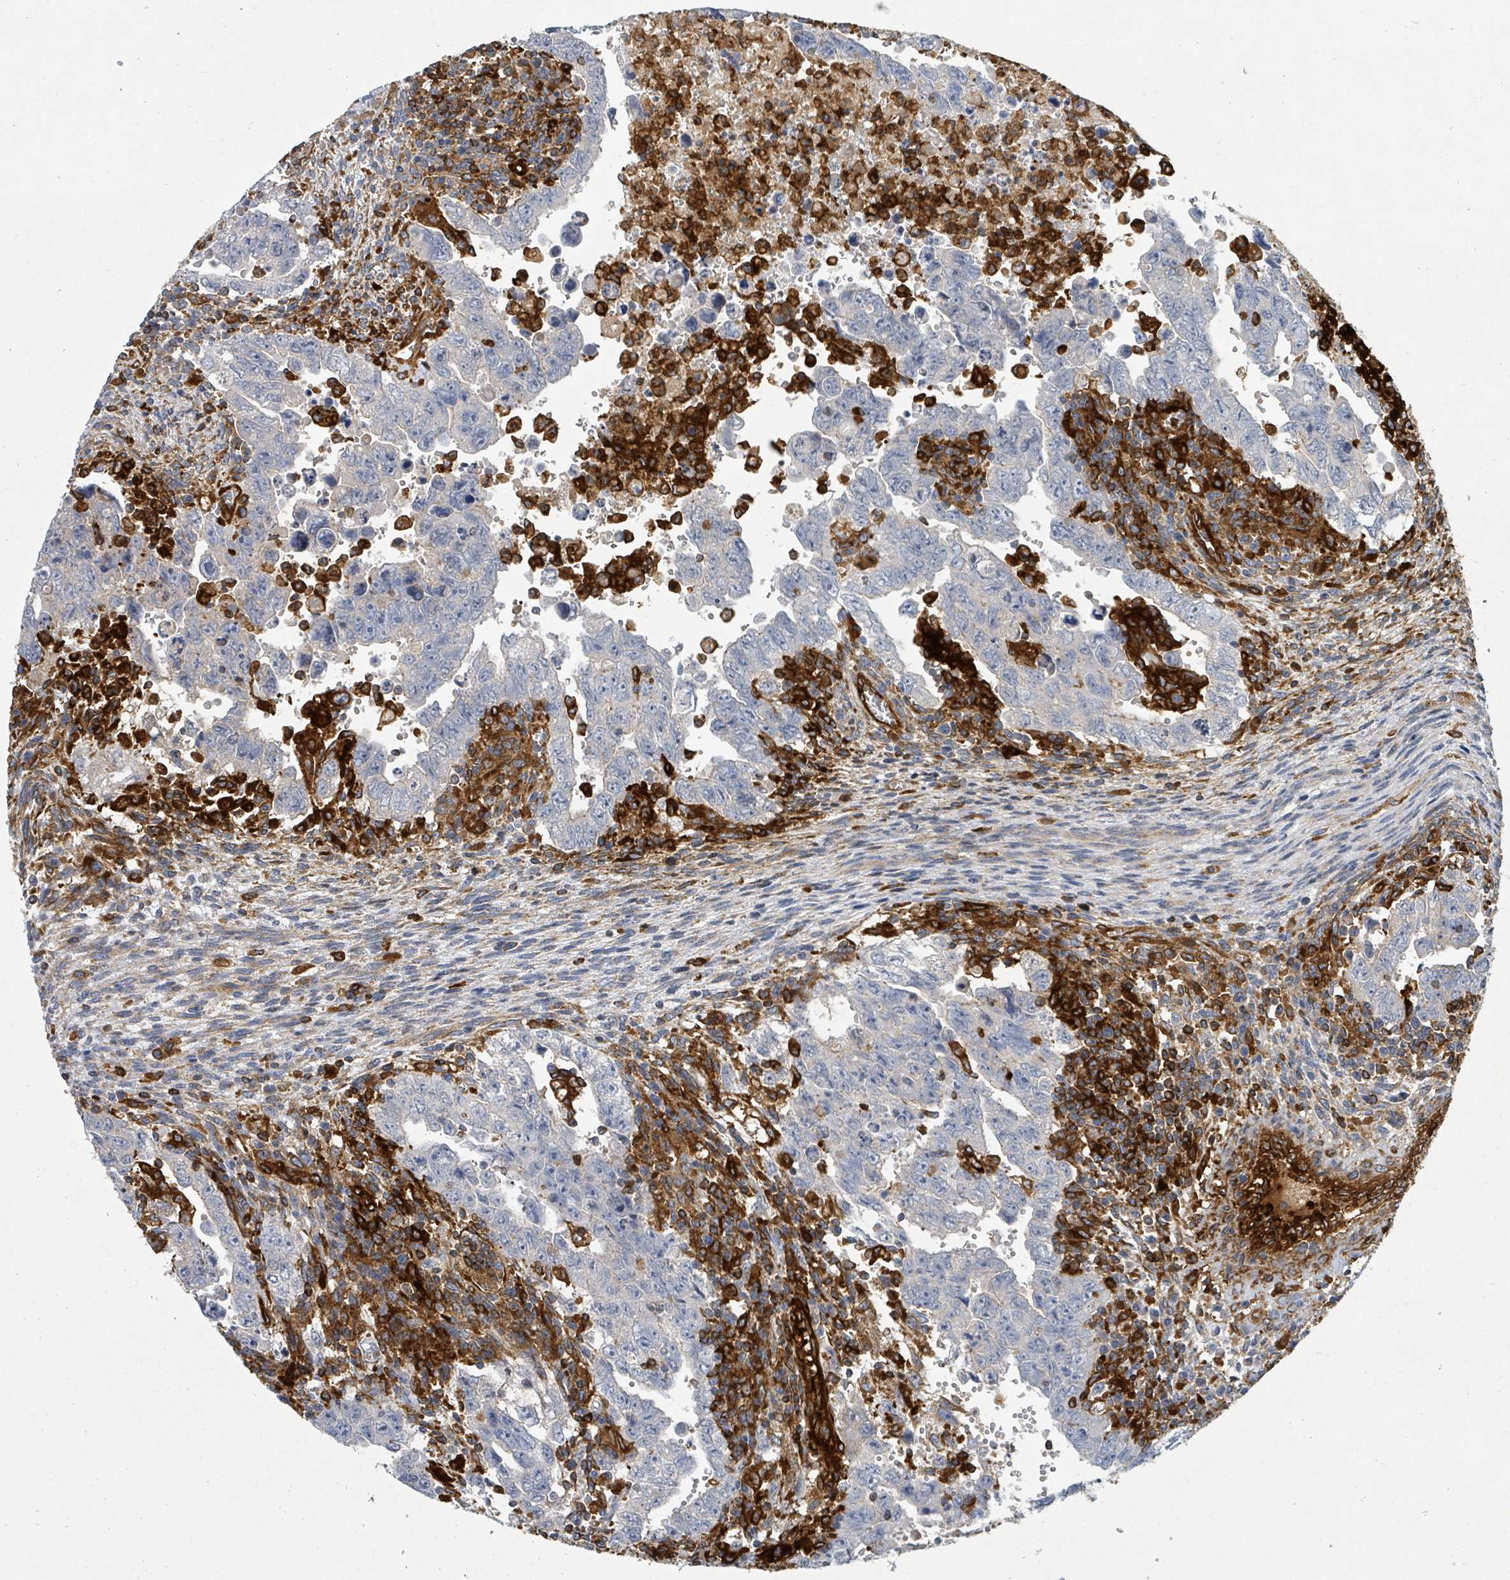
{"staining": {"intensity": "negative", "quantity": "none", "location": "none"}, "tissue": "testis cancer", "cell_type": "Tumor cells", "image_type": "cancer", "snomed": [{"axis": "morphology", "description": "Carcinoma, Embryonal, NOS"}, {"axis": "topography", "description": "Testis"}], "caption": "IHC image of neoplastic tissue: human testis cancer stained with DAB exhibits no significant protein staining in tumor cells.", "gene": "IFIT1", "patient": {"sex": "male", "age": 28}}